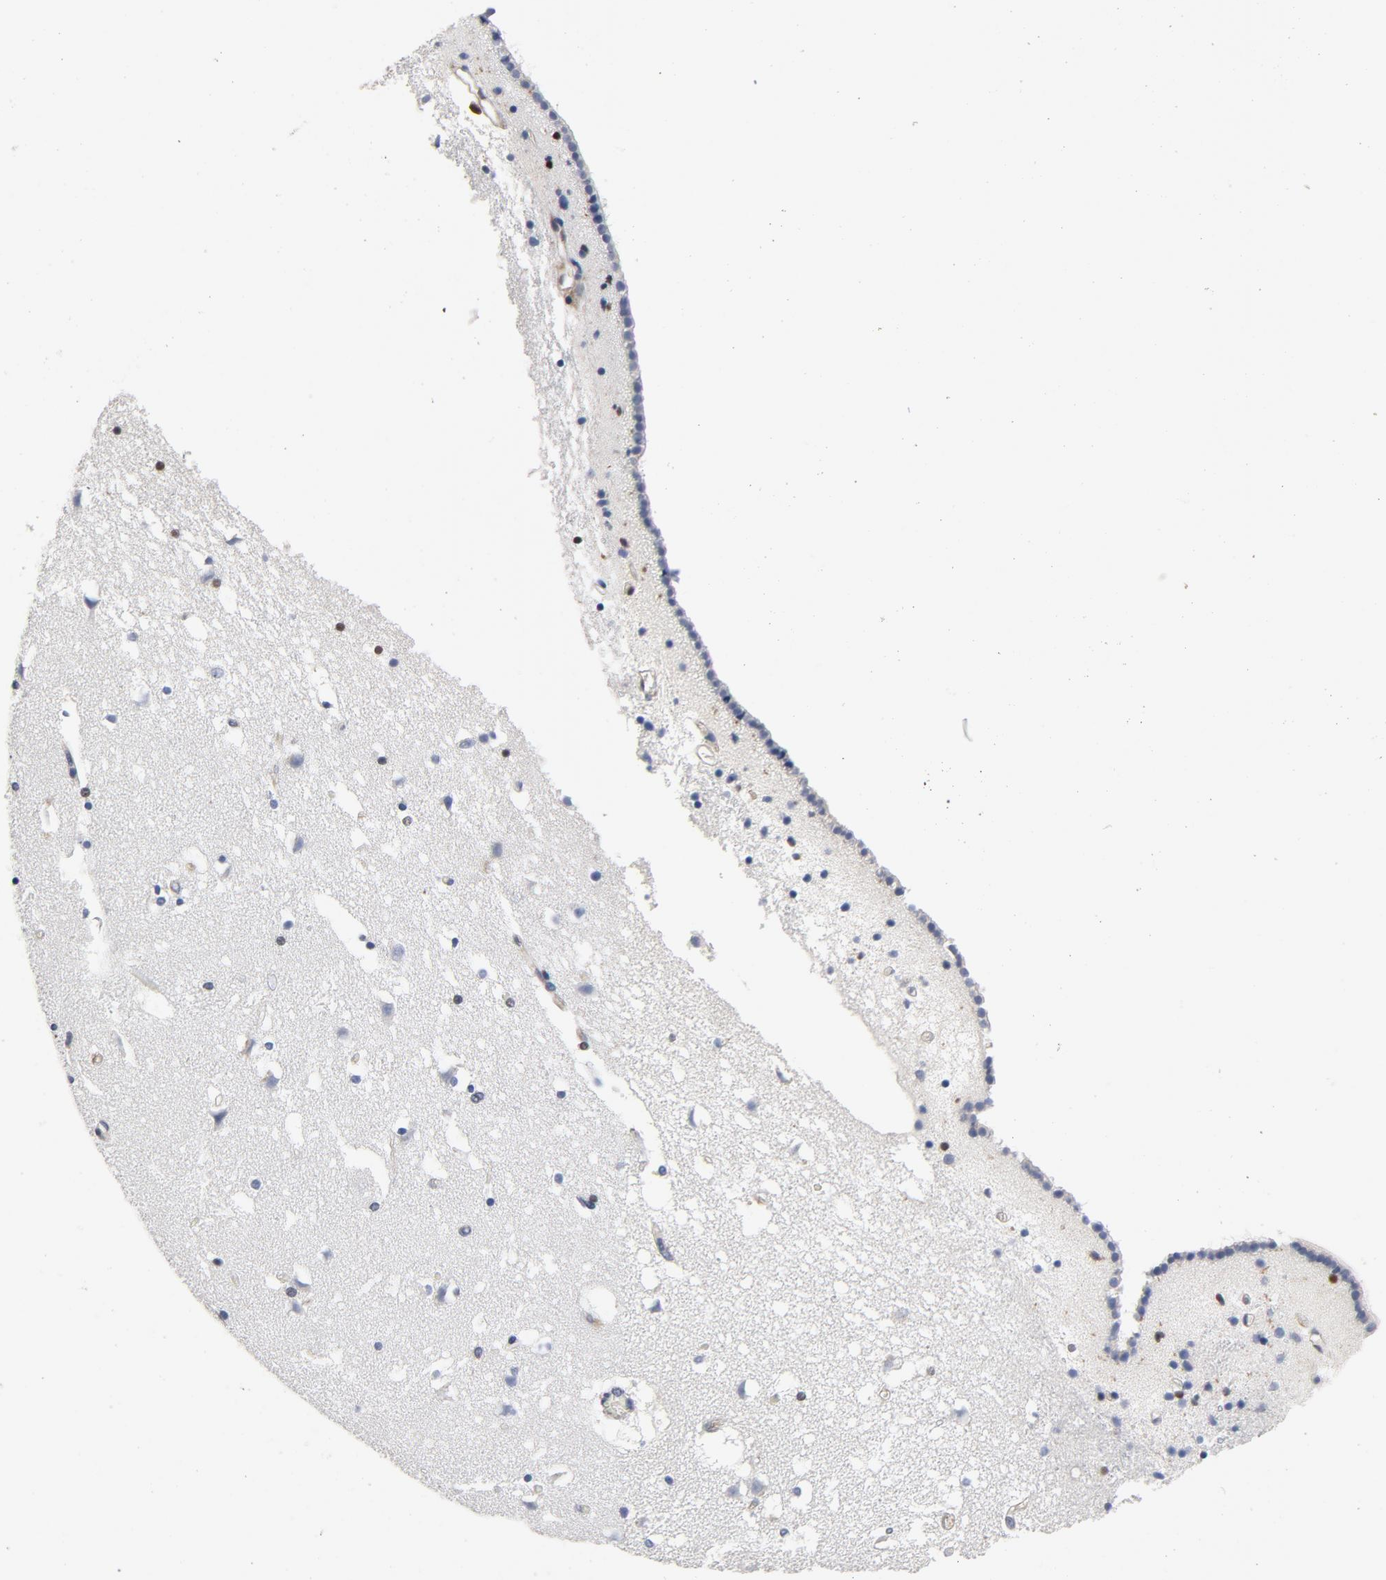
{"staining": {"intensity": "negative", "quantity": "none", "location": "none"}, "tissue": "caudate", "cell_type": "Glial cells", "image_type": "normal", "snomed": [{"axis": "morphology", "description": "Normal tissue, NOS"}, {"axis": "topography", "description": "Lateral ventricle wall"}], "caption": "Normal caudate was stained to show a protein in brown. There is no significant expression in glial cells. (DAB (3,3'-diaminobenzidine) immunohistochemistry (IHC) with hematoxylin counter stain).", "gene": "NFKB1", "patient": {"sex": "male", "age": 45}}